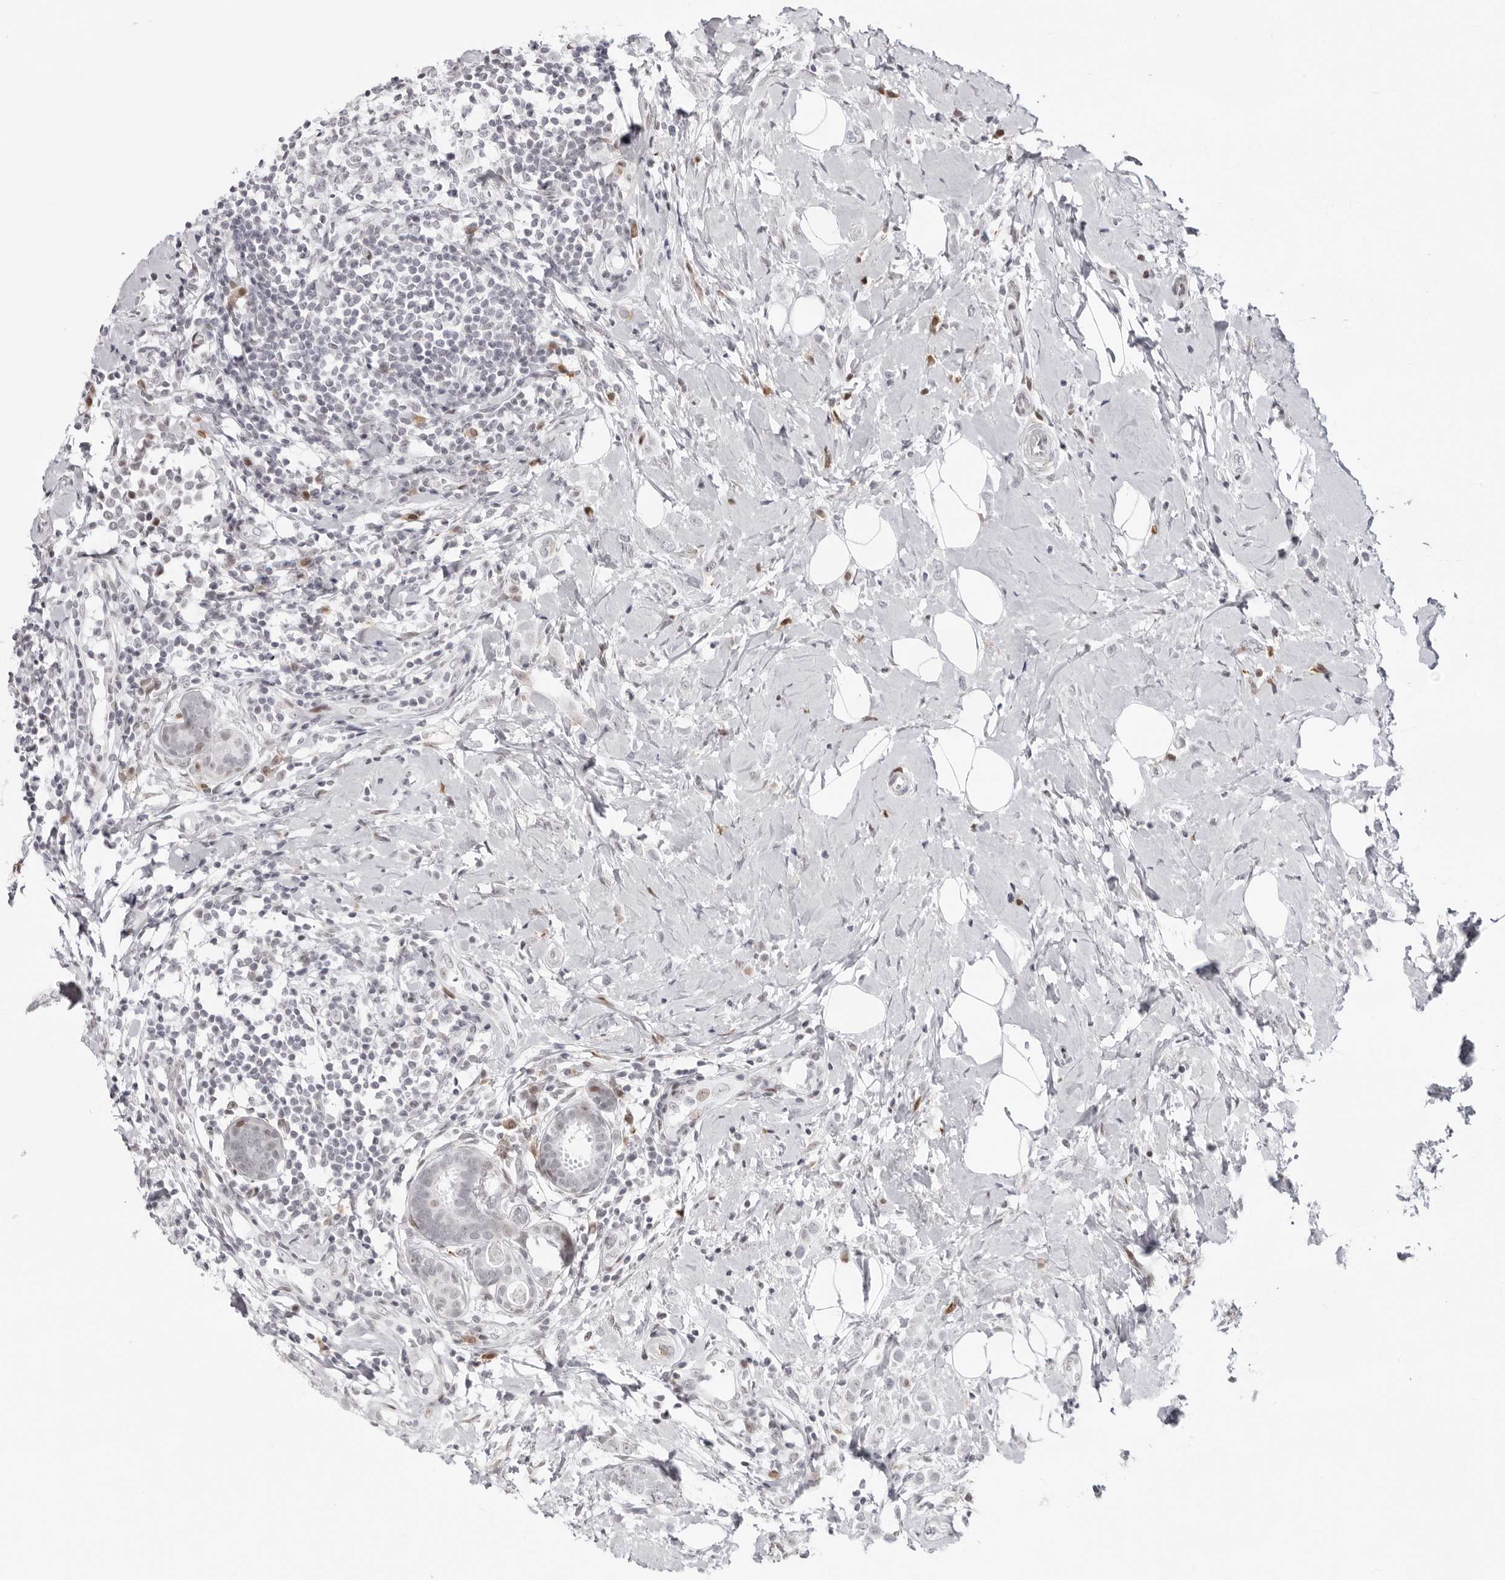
{"staining": {"intensity": "negative", "quantity": "none", "location": "none"}, "tissue": "breast cancer", "cell_type": "Tumor cells", "image_type": "cancer", "snomed": [{"axis": "morphology", "description": "Lobular carcinoma"}, {"axis": "topography", "description": "Breast"}], "caption": "The image displays no significant expression in tumor cells of lobular carcinoma (breast).", "gene": "NTPCR", "patient": {"sex": "female", "age": 47}}